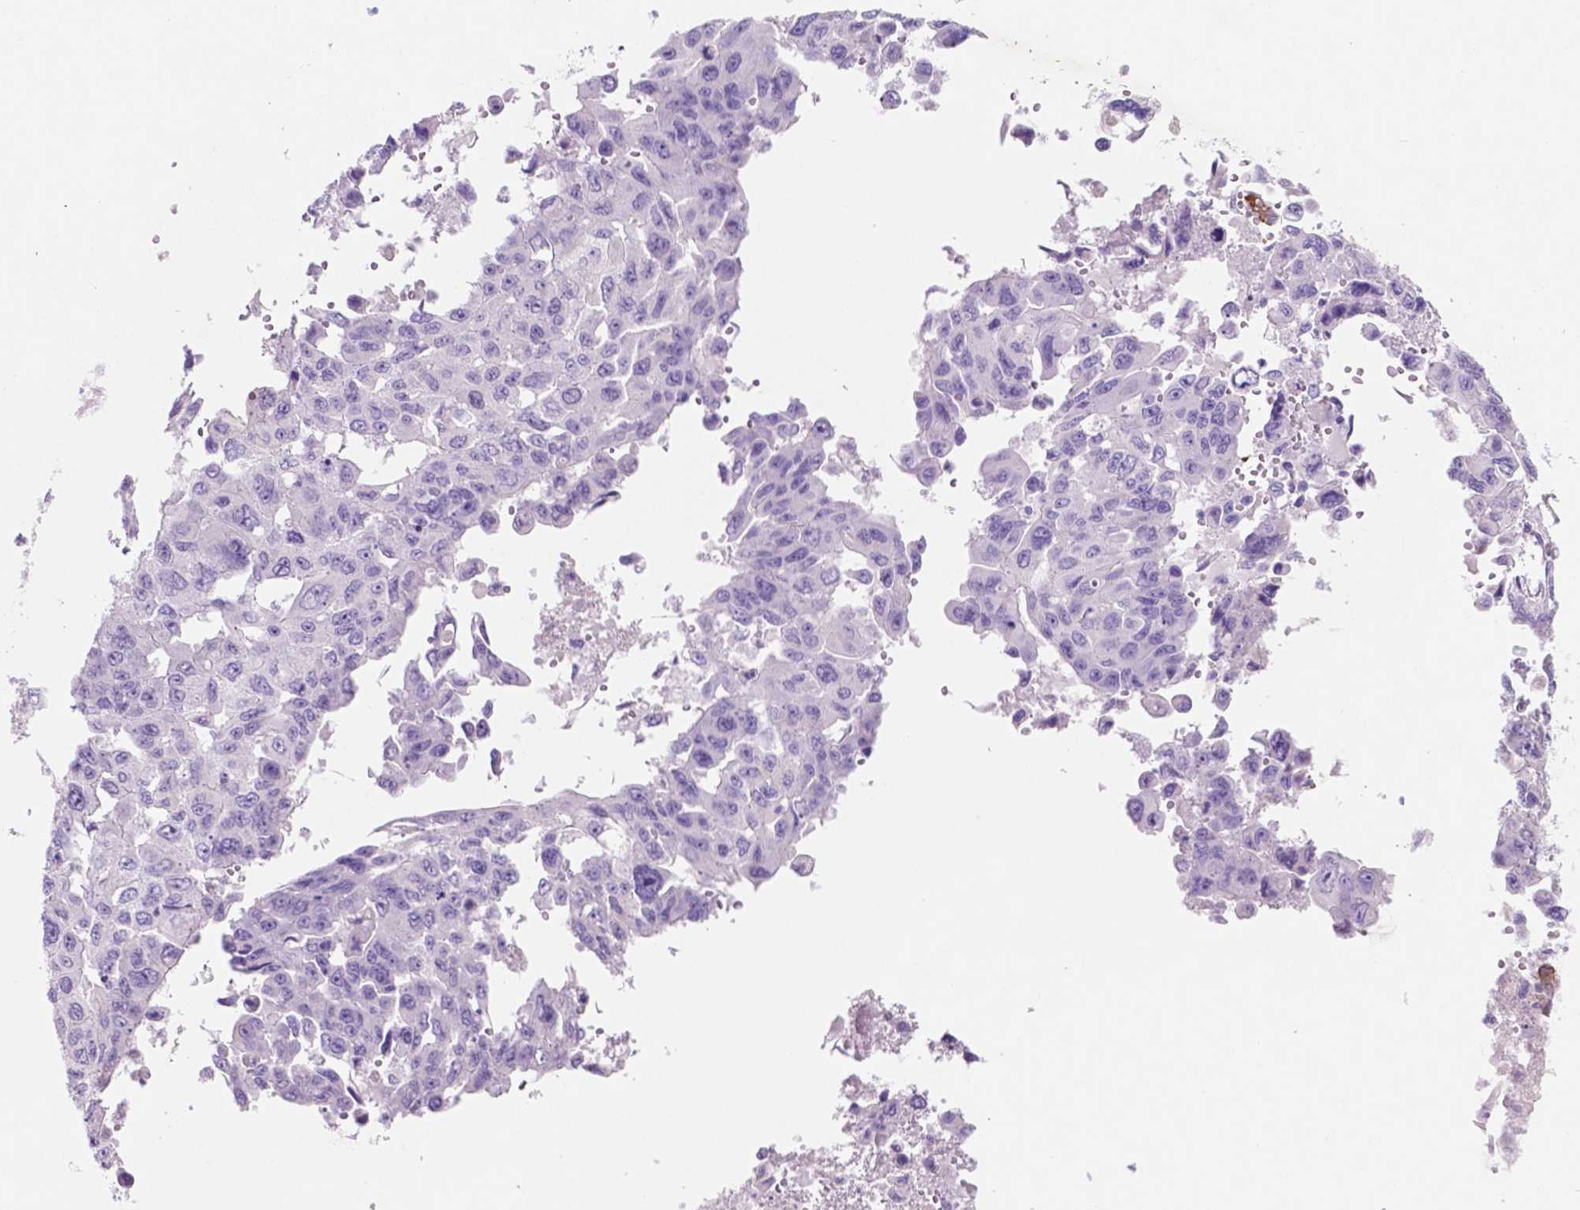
{"staining": {"intensity": "negative", "quantity": "none", "location": "none"}, "tissue": "lung cancer", "cell_type": "Tumor cells", "image_type": "cancer", "snomed": [{"axis": "morphology", "description": "Adenocarcinoma, NOS"}, {"axis": "topography", "description": "Lung"}], "caption": "IHC histopathology image of human lung cancer (adenocarcinoma) stained for a protein (brown), which shows no expression in tumor cells. The staining is performed using DAB (3,3'-diaminobenzidine) brown chromogen with nuclei counter-stained in using hematoxylin.", "gene": "POU4F1", "patient": {"sex": "male", "age": 64}}